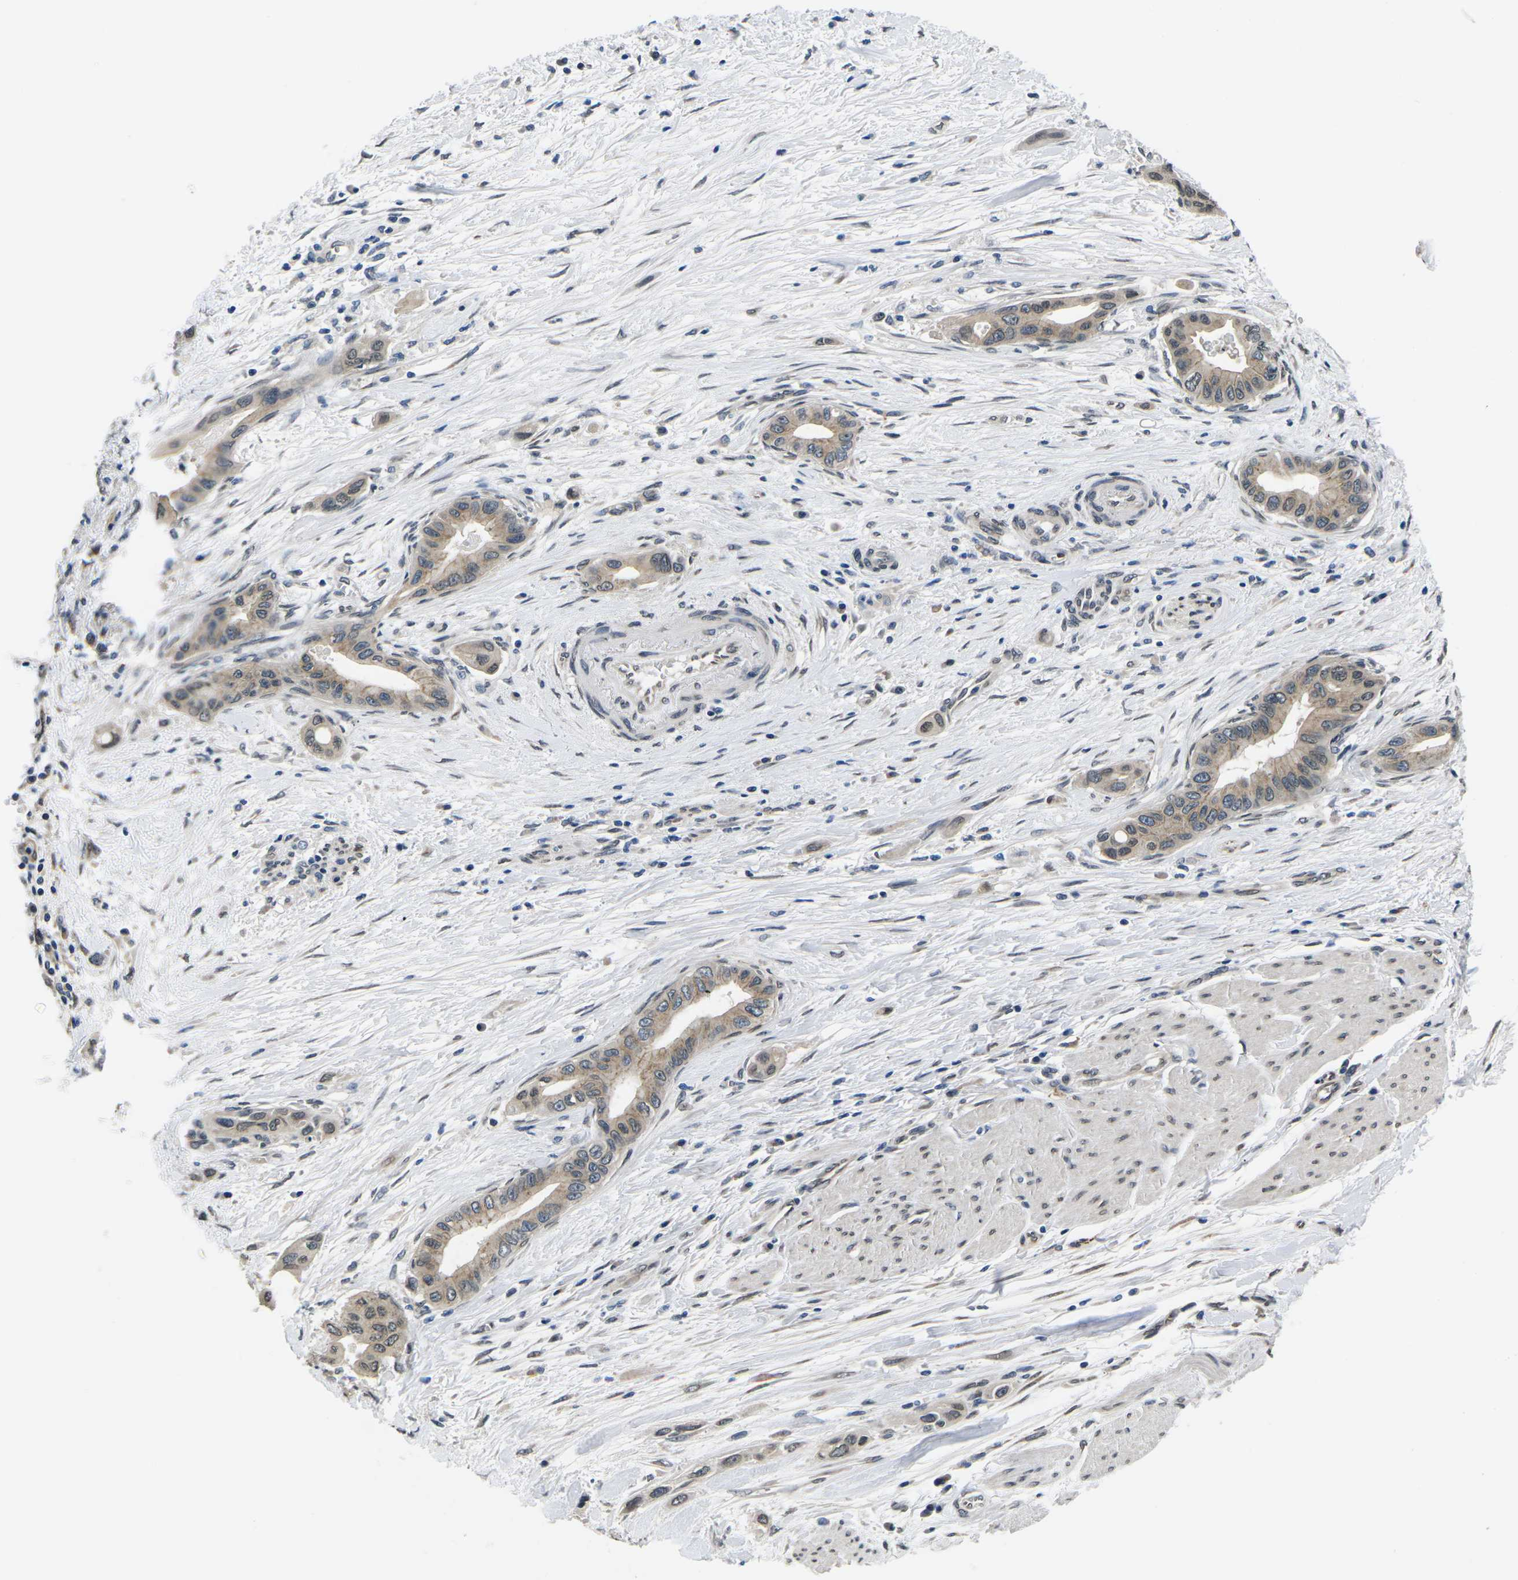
{"staining": {"intensity": "weak", "quantity": ">75%", "location": "cytoplasmic/membranous"}, "tissue": "pancreatic cancer", "cell_type": "Tumor cells", "image_type": "cancer", "snomed": [{"axis": "morphology", "description": "Adenocarcinoma, NOS"}, {"axis": "topography", "description": "Pancreas"}], "caption": "This image shows IHC staining of adenocarcinoma (pancreatic), with low weak cytoplasmic/membranous expression in about >75% of tumor cells.", "gene": "SNX10", "patient": {"sex": "female", "age": 73}}